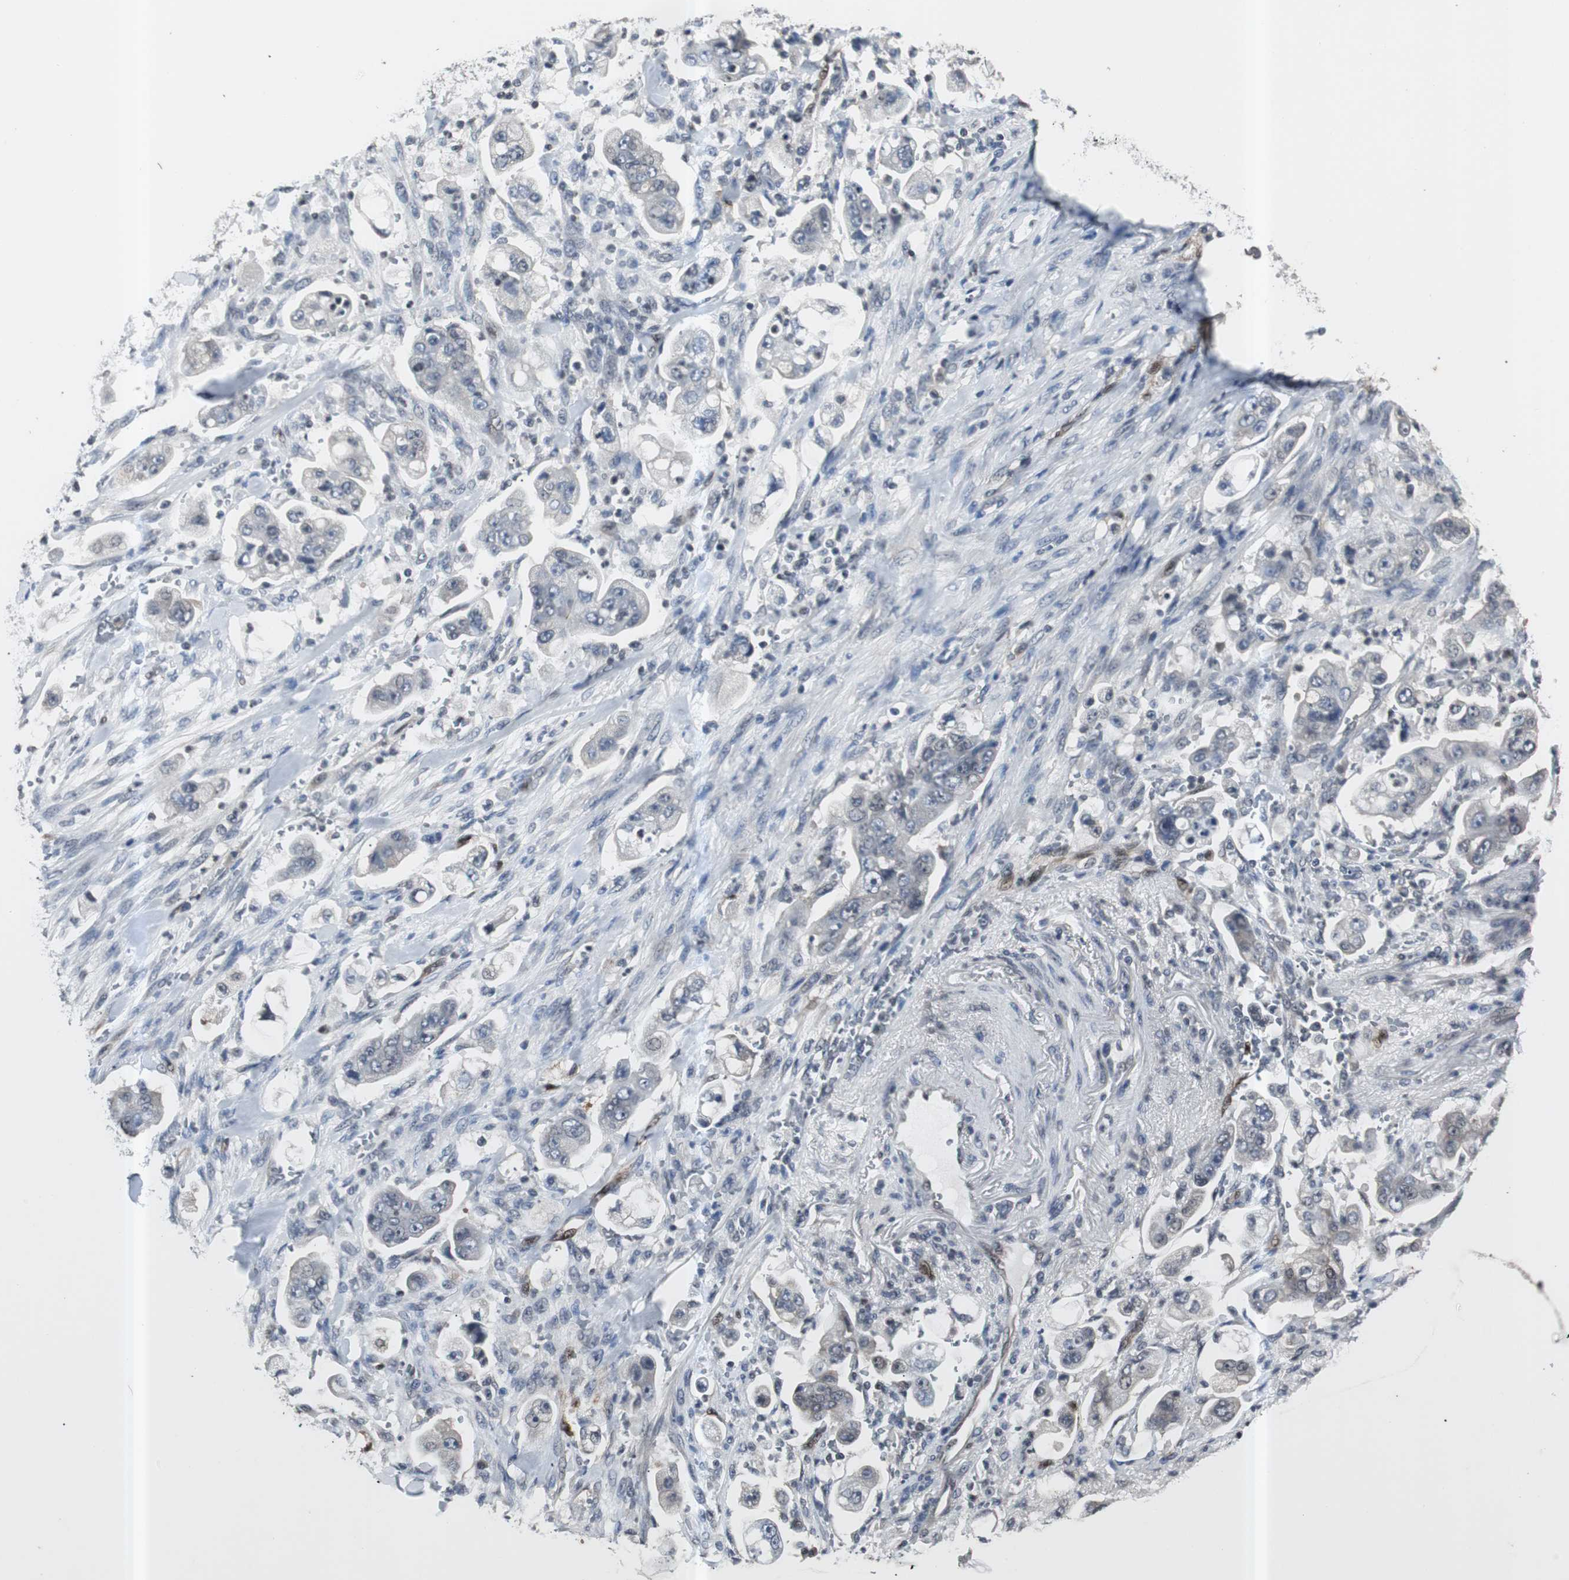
{"staining": {"intensity": "weak", "quantity": "25%-75%", "location": "cytoplasmic/membranous"}, "tissue": "stomach cancer", "cell_type": "Tumor cells", "image_type": "cancer", "snomed": [{"axis": "morphology", "description": "Adenocarcinoma, NOS"}, {"axis": "topography", "description": "Stomach"}], "caption": "This image exhibits immunohistochemistry staining of stomach adenocarcinoma, with low weak cytoplasmic/membranous staining in approximately 25%-75% of tumor cells.", "gene": "SMAD1", "patient": {"sex": "male", "age": 62}}